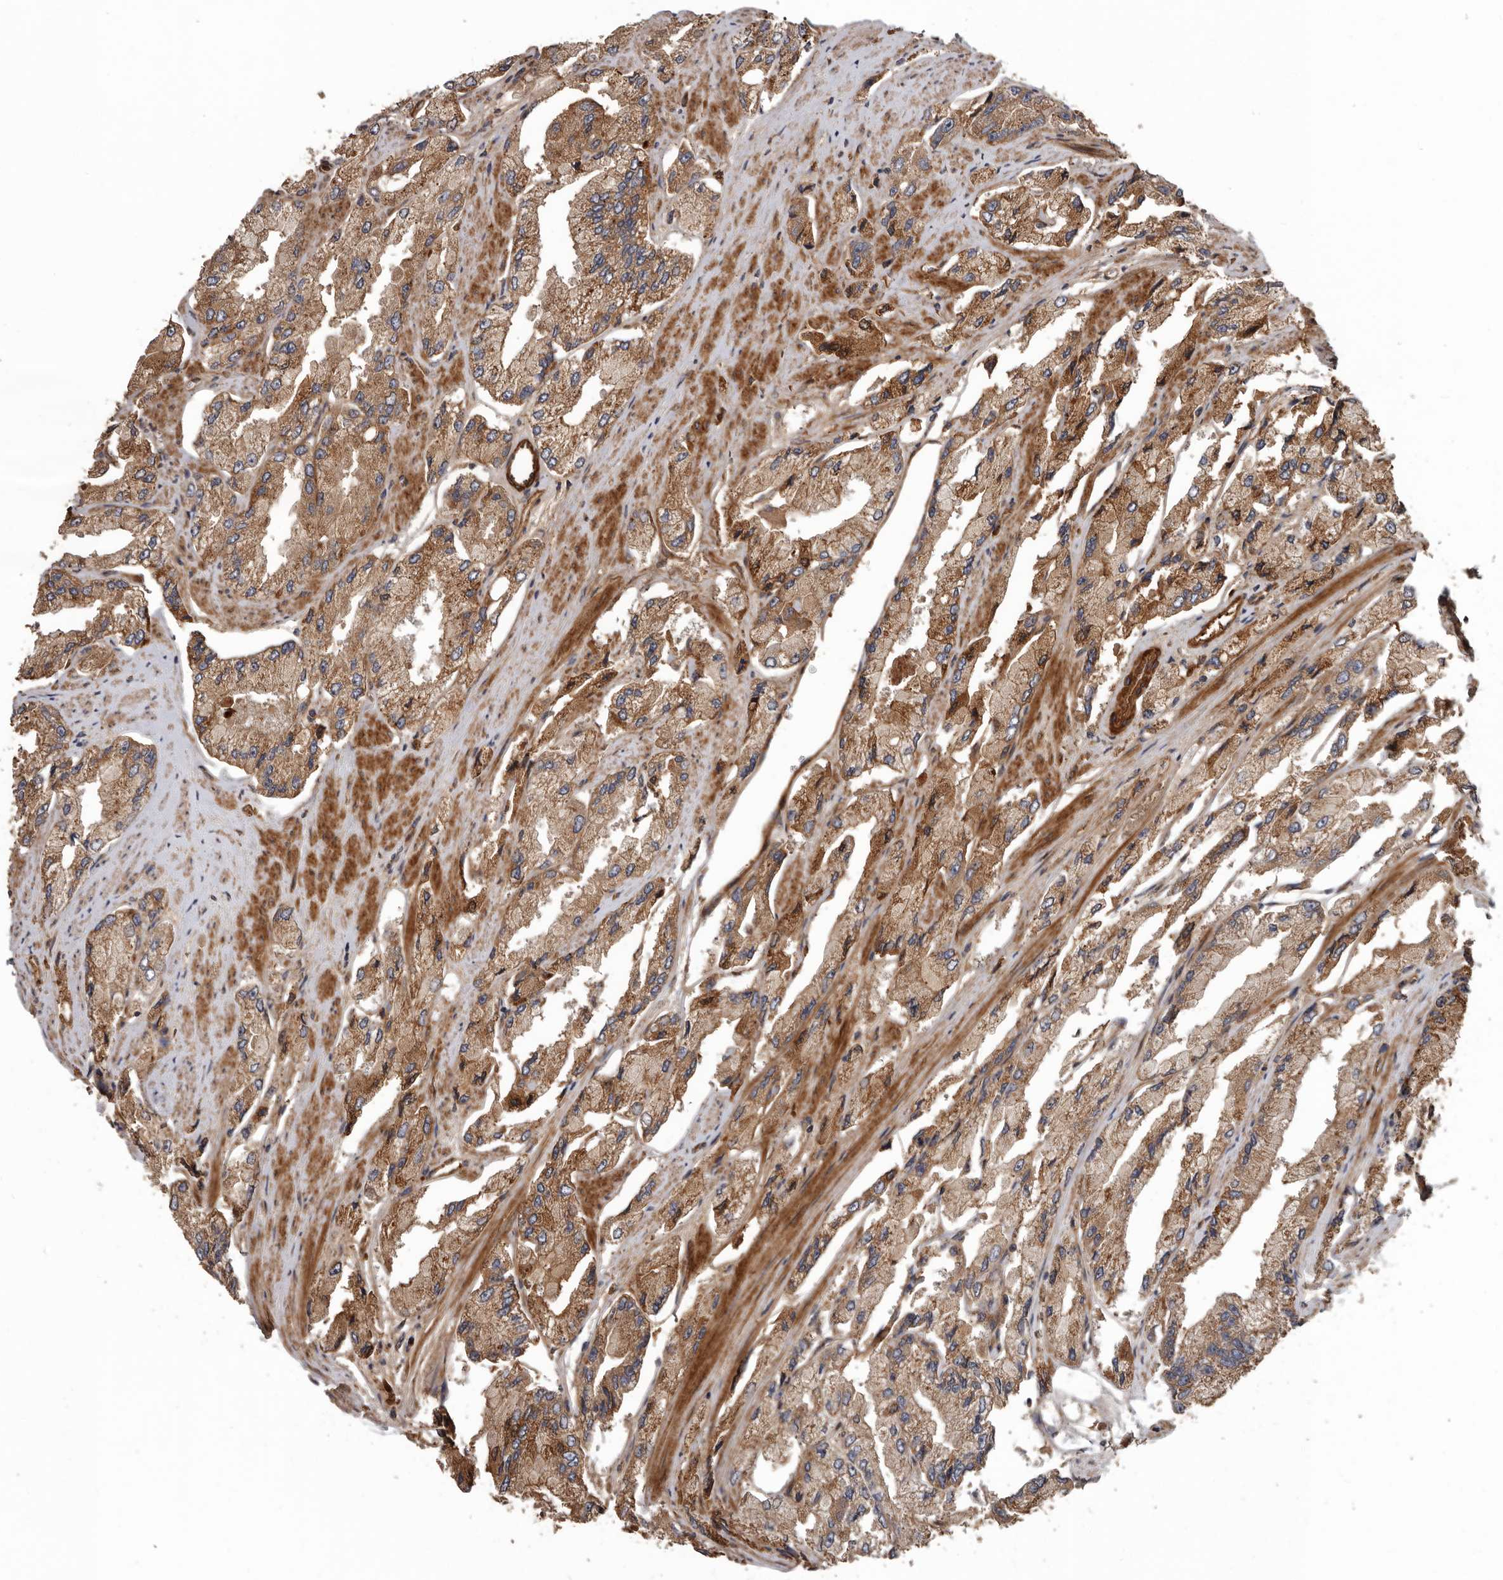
{"staining": {"intensity": "strong", "quantity": "25%-75%", "location": "cytoplasmic/membranous"}, "tissue": "prostate cancer", "cell_type": "Tumor cells", "image_type": "cancer", "snomed": [{"axis": "morphology", "description": "Adenocarcinoma, High grade"}, {"axis": "topography", "description": "Prostate"}], "caption": "High-magnification brightfield microscopy of prostate high-grade adenocarcinoma stained with DAB (3,3'-diaminobenzidine) (brown) and counterstained with hematoxylin (blue). tumor cells exhibit strong cytoplasmic/membranous positivity is seen in approximately25%-75% of cells.", "gene": "ARHGEF5", "patient": {"sex": "male", "age": 58}}